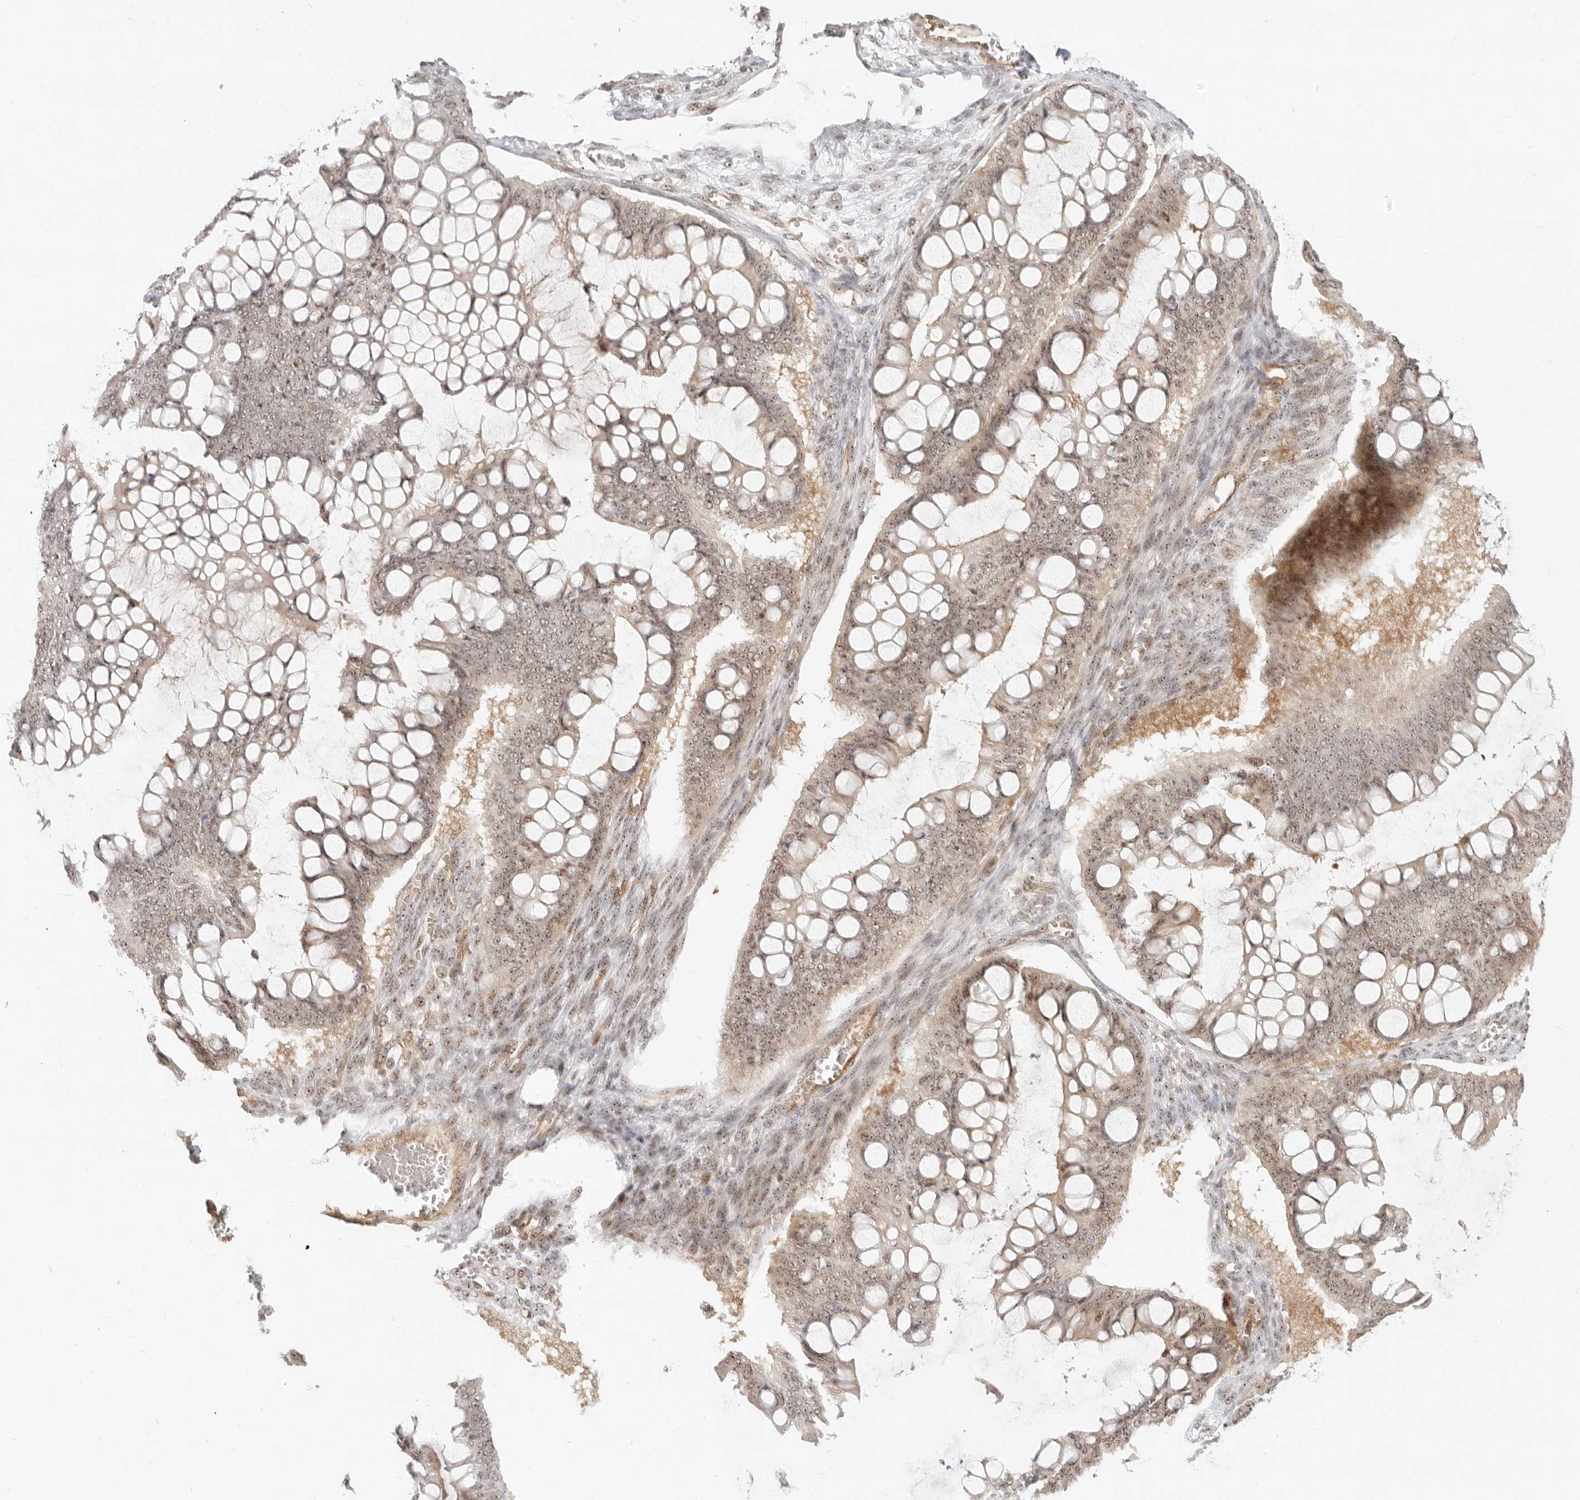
{"staining": {"intensity": "weak", "quantity": ">75%", "location": "cytoplasmic/membranous,nuclear"}, "tissue": "ovarian cancer", "cell_type": "Tumor cells", "image_type": "cancer", "snomed": [{"axis": "morphology", "description": "Cystadenocarcinoma, mucinous, NOS"}, {"axis": "topography", "description": "Ovary"}], "caption": "The micrograph displays immunohistochemical staining of ovarian cancer. There is weak cytoplasmic/membranous and nuclear positivity is appreciated in approximately >75% of tumor cells.", "gene": "BAP1", "patient": {"sex": "female", "age": 73}}